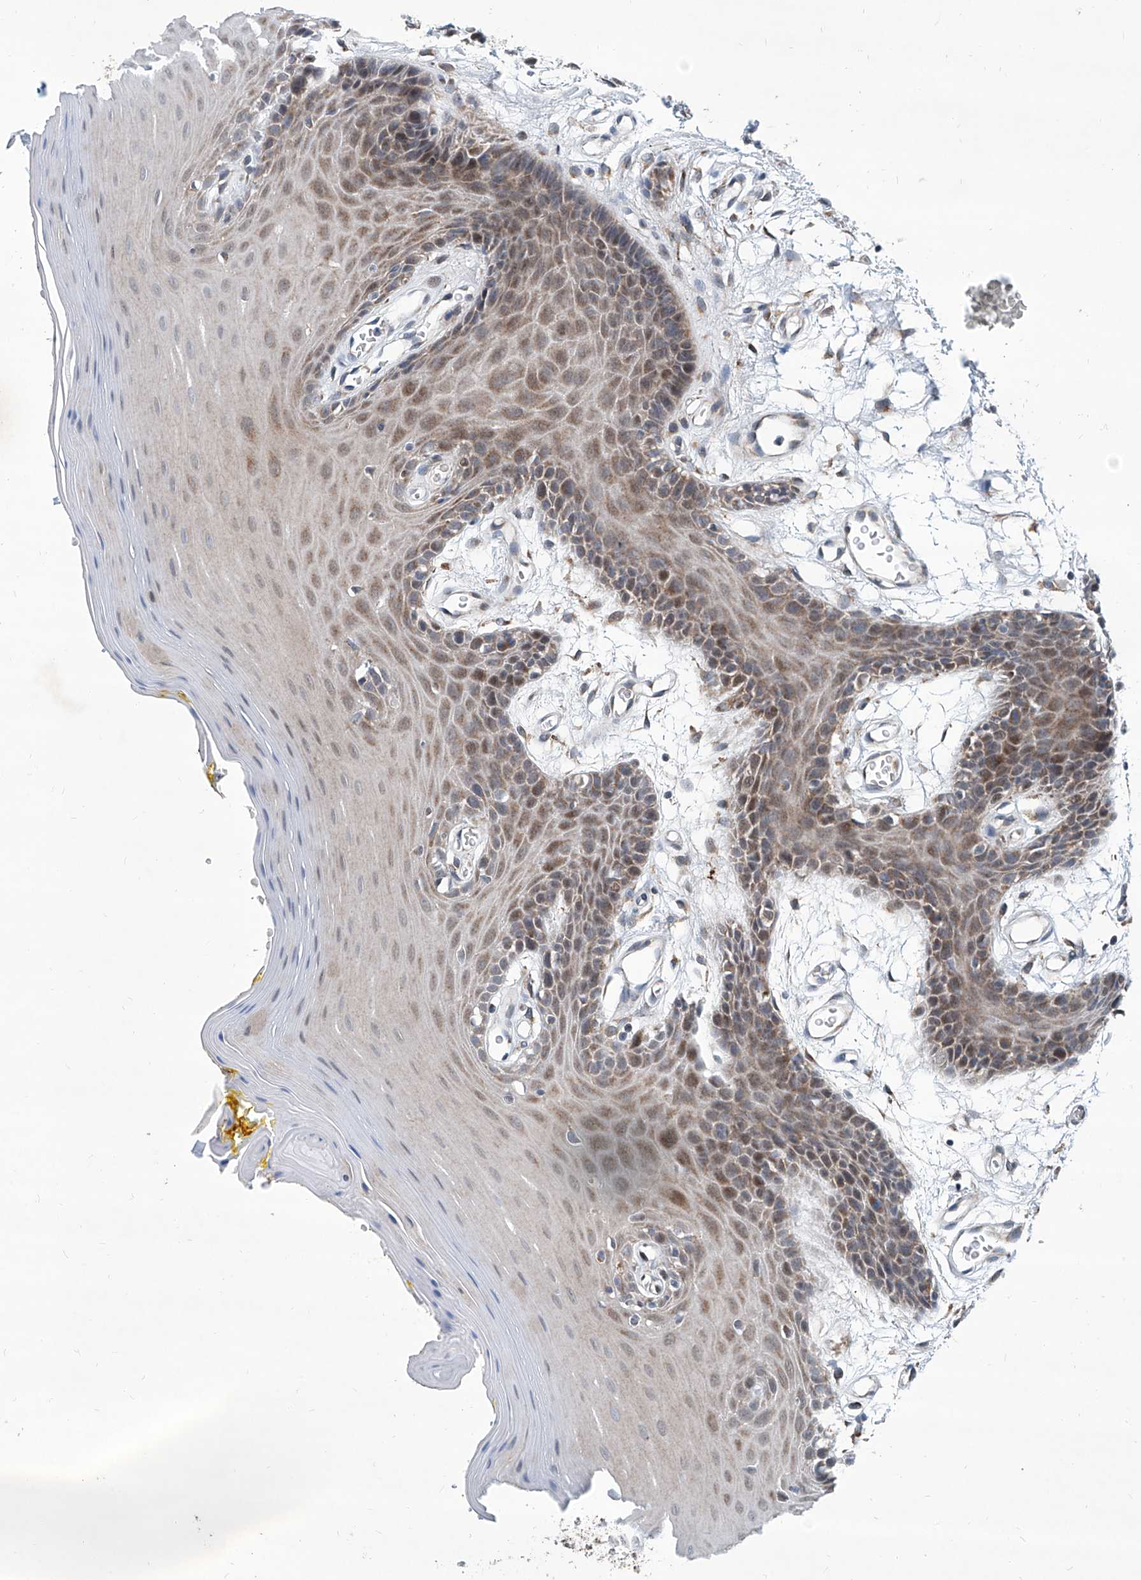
{"staining": {"intensity": "moderate", "quantity": "25%-75%", "location": "cytoplasmic/membranous"}, "tissue": "oral mucosa", "cell_type": "Squamous epithelial cells", "image_type": "normal", "snomed": [{"axis": "morphology", "description": "Normal tissue, NOS"}, {"axis": "morphology", "description": "Squamous cell carcinoma, NOS"}, {"axis": "topography", "description": "Skeletal muscle"}, {"axis": "topography", "description": "Oral tissue"}, {"axis": "topography", "description": "Salivary gland"}, {"axis": "topography", "description": "Head-Neck"}], "caption": "Brown immunohistochemical staining in benign human oral mucosa exhibits moderate cytoplasmic/membranous positivity in about 25%-75% of squamous epithelial cells. The staining was performed using DAB (3,3'-diaminobenzidine), with brown indicating positive protein expression. Nuclei are stained blue with hematoxylin.", "gene": "USP48", "patient": {"sex": "male", "age": 54}}